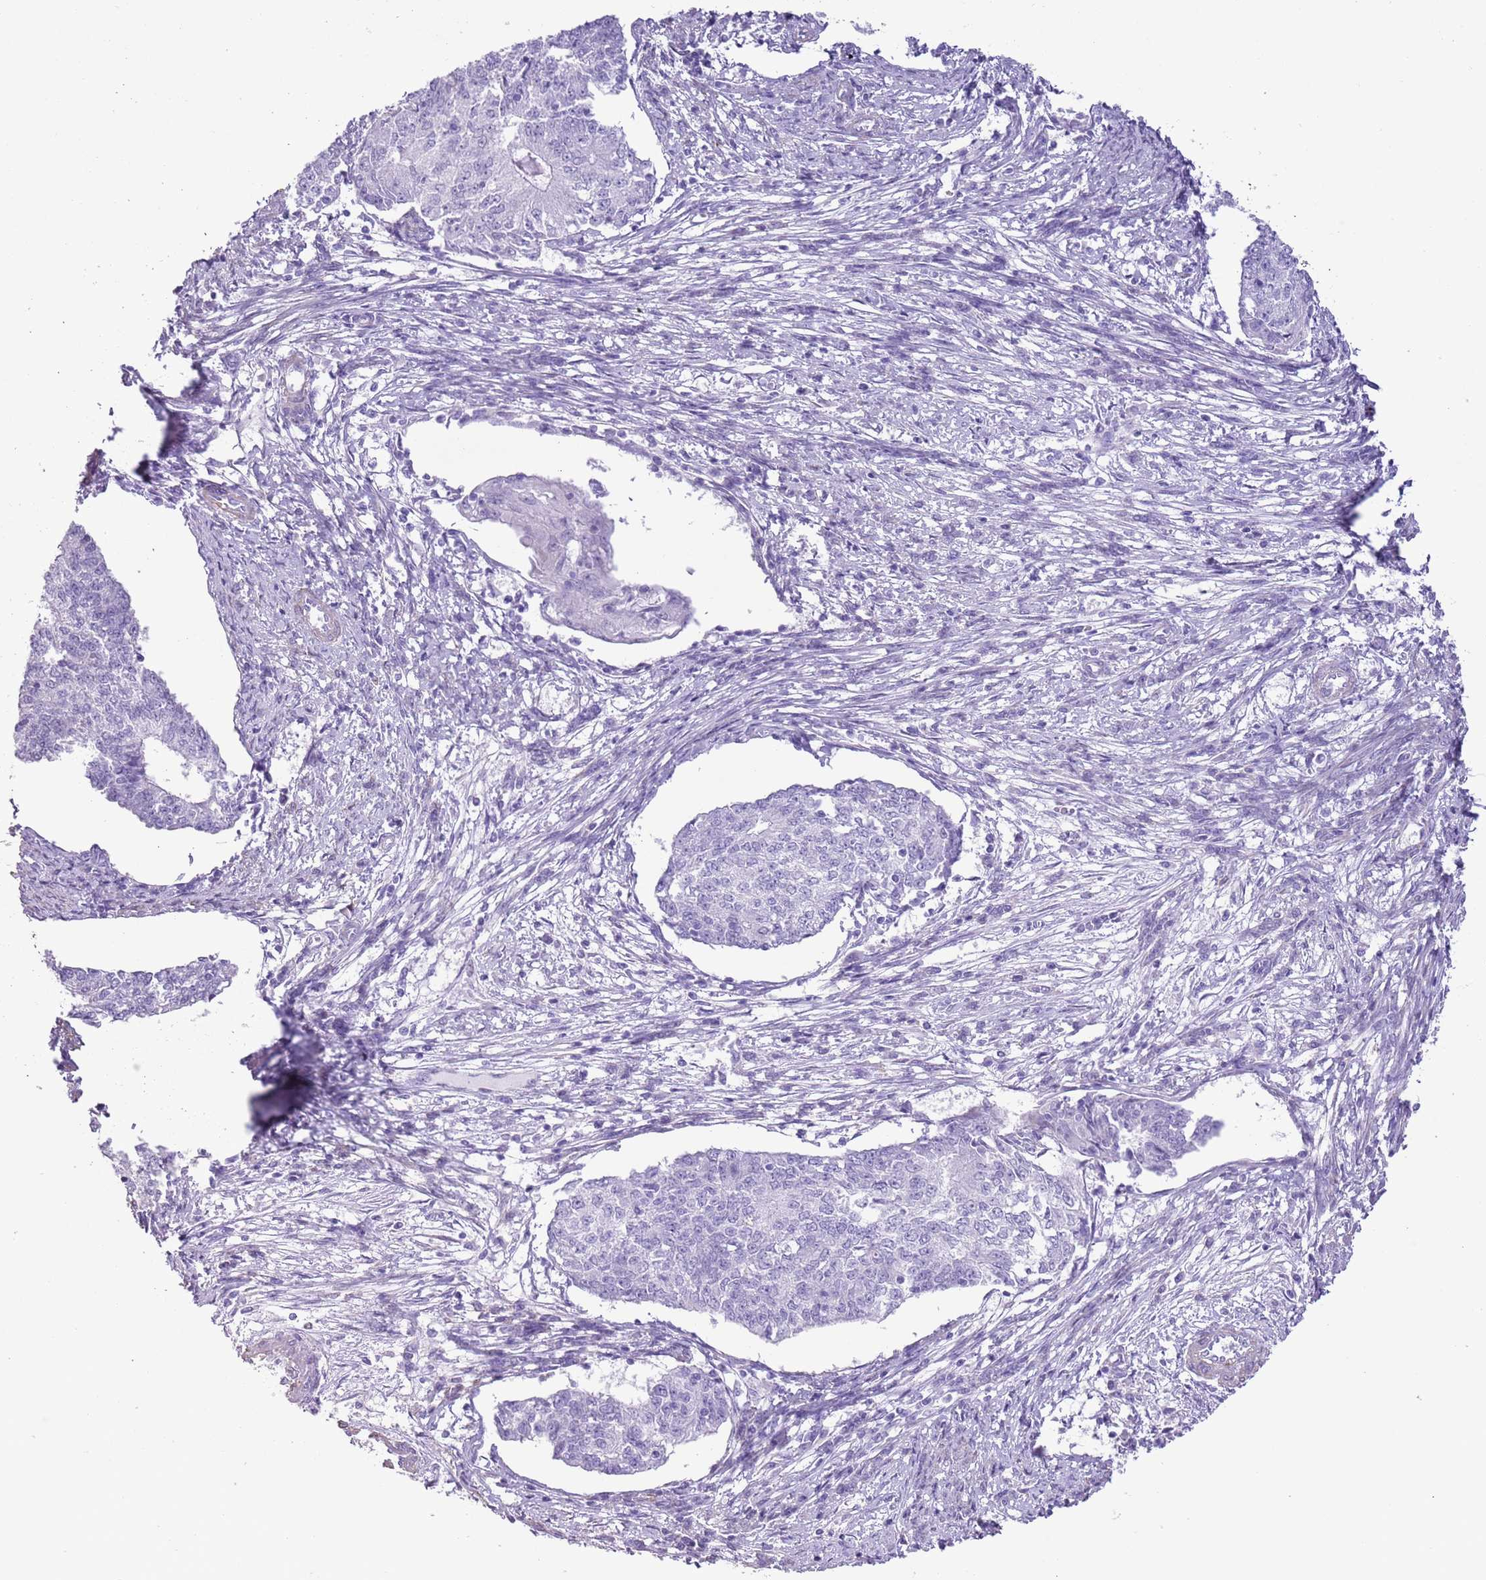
{"staining": {"intensity": "negative", "quantity": "none", "location": "none"}, "tissue": "endometrial cancer", "cell_type": "Tumor cells", "image_type": "cancer", "snomed": [{"axis": "morphology", "description": "Adenocarcinoma, NOS"}, {"axis": "topography", "description": "Endometrium"}], "caption": "Endometrial adenocarcinoma stained for a protein using immunohistochemistry (IHC) exhibits no positivity tumor cells.", "gene": "SLC7A14", "patient": {"sex": "female", "age": 56}}